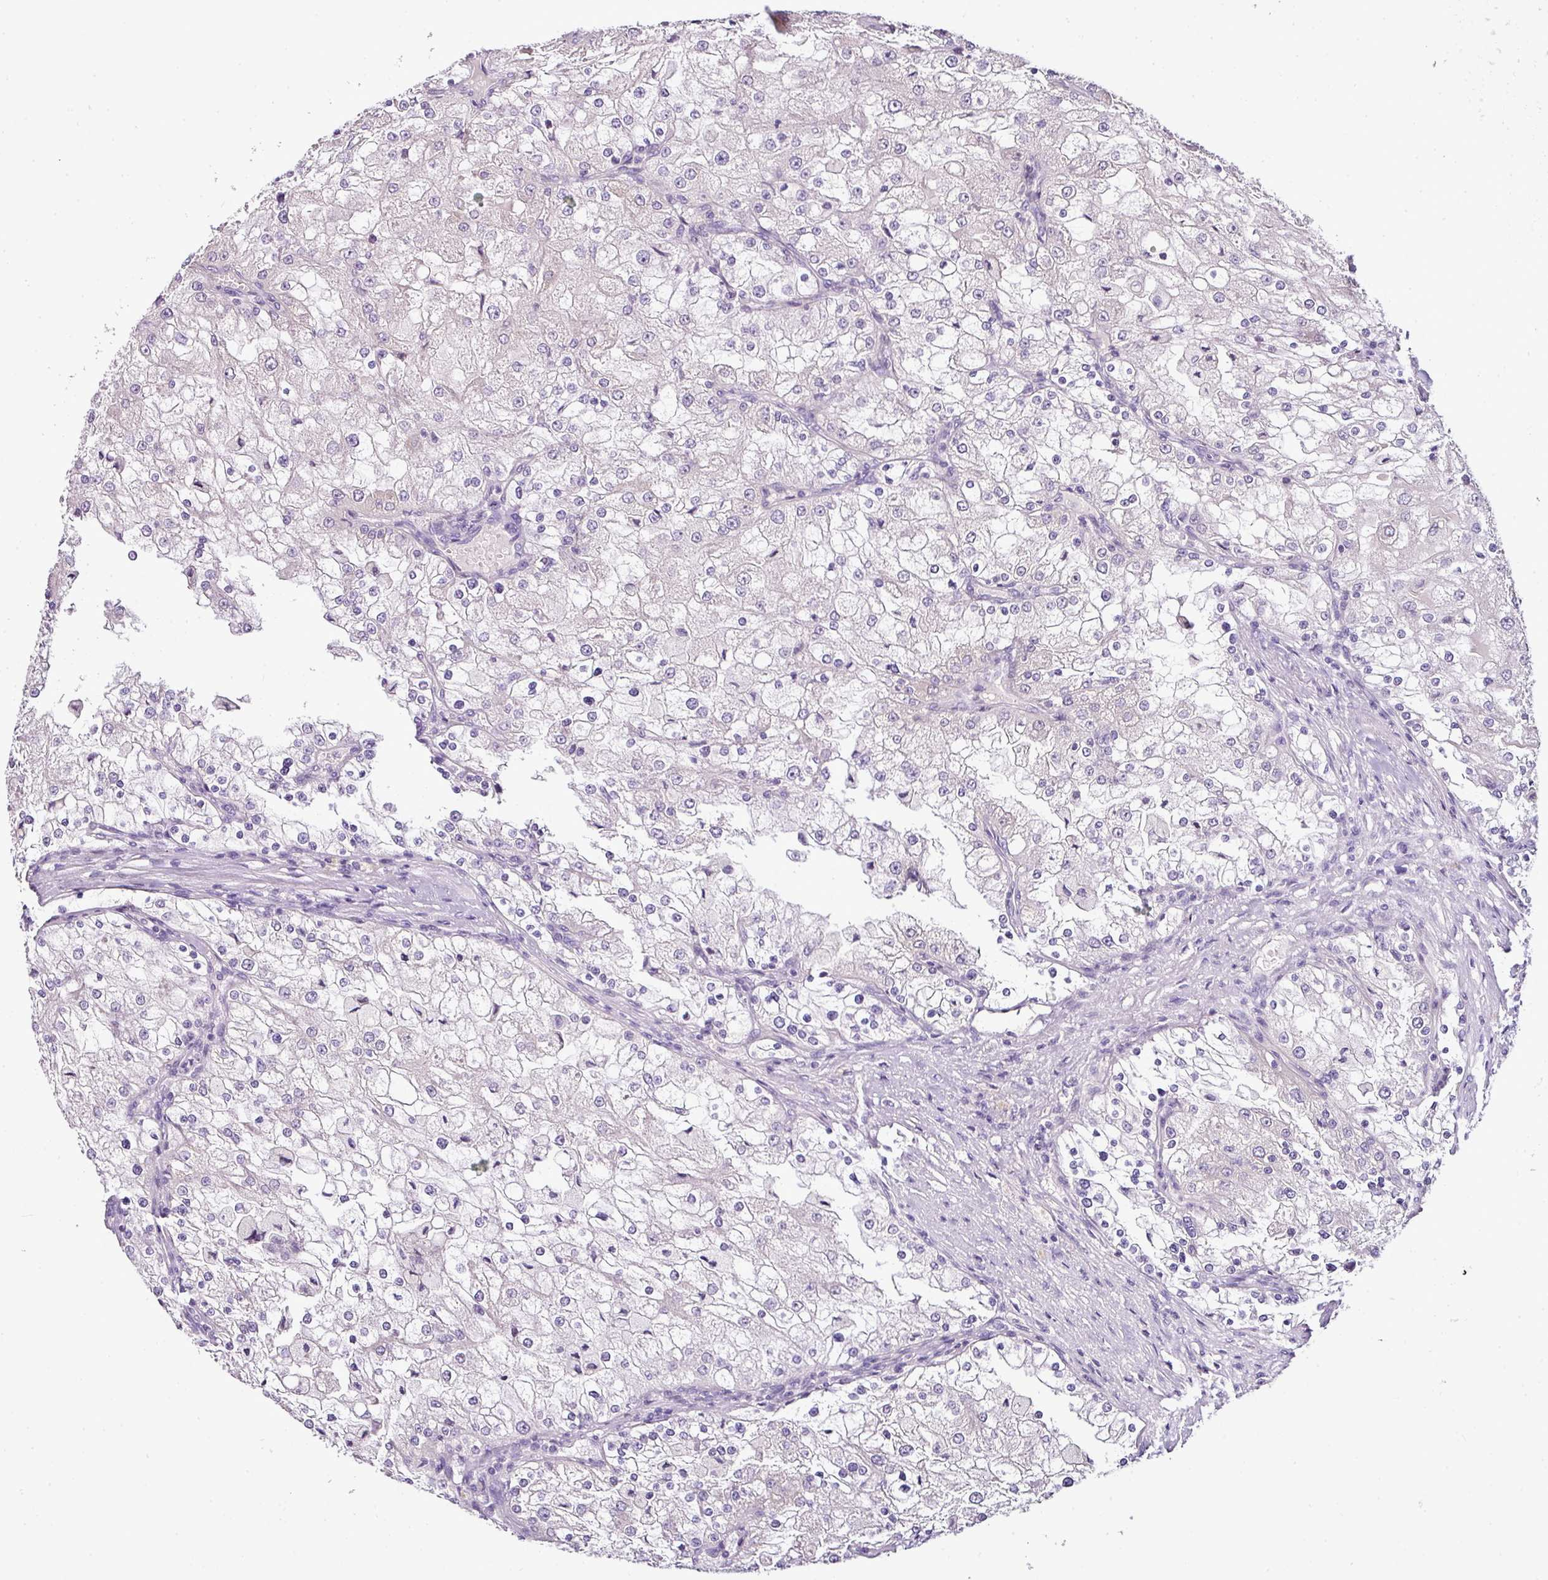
{"staining": {"intensity": "negative", "quantity": "none", "location": "none"}, "tissue": "renal cancer", "cell_type": "Tumor cells", "image_type": "cancer", "snomed": [{"axis": "morphology", "description": "Adenocarcinoma, NOS"}, {"axis": "topography", "description": "Kidney"}], "caption": "Tumor cells show no significant protein expression in adenocarcinoma (renal).", "gene": "TEX30", "patient": {"sex": "female", "age": 74}}